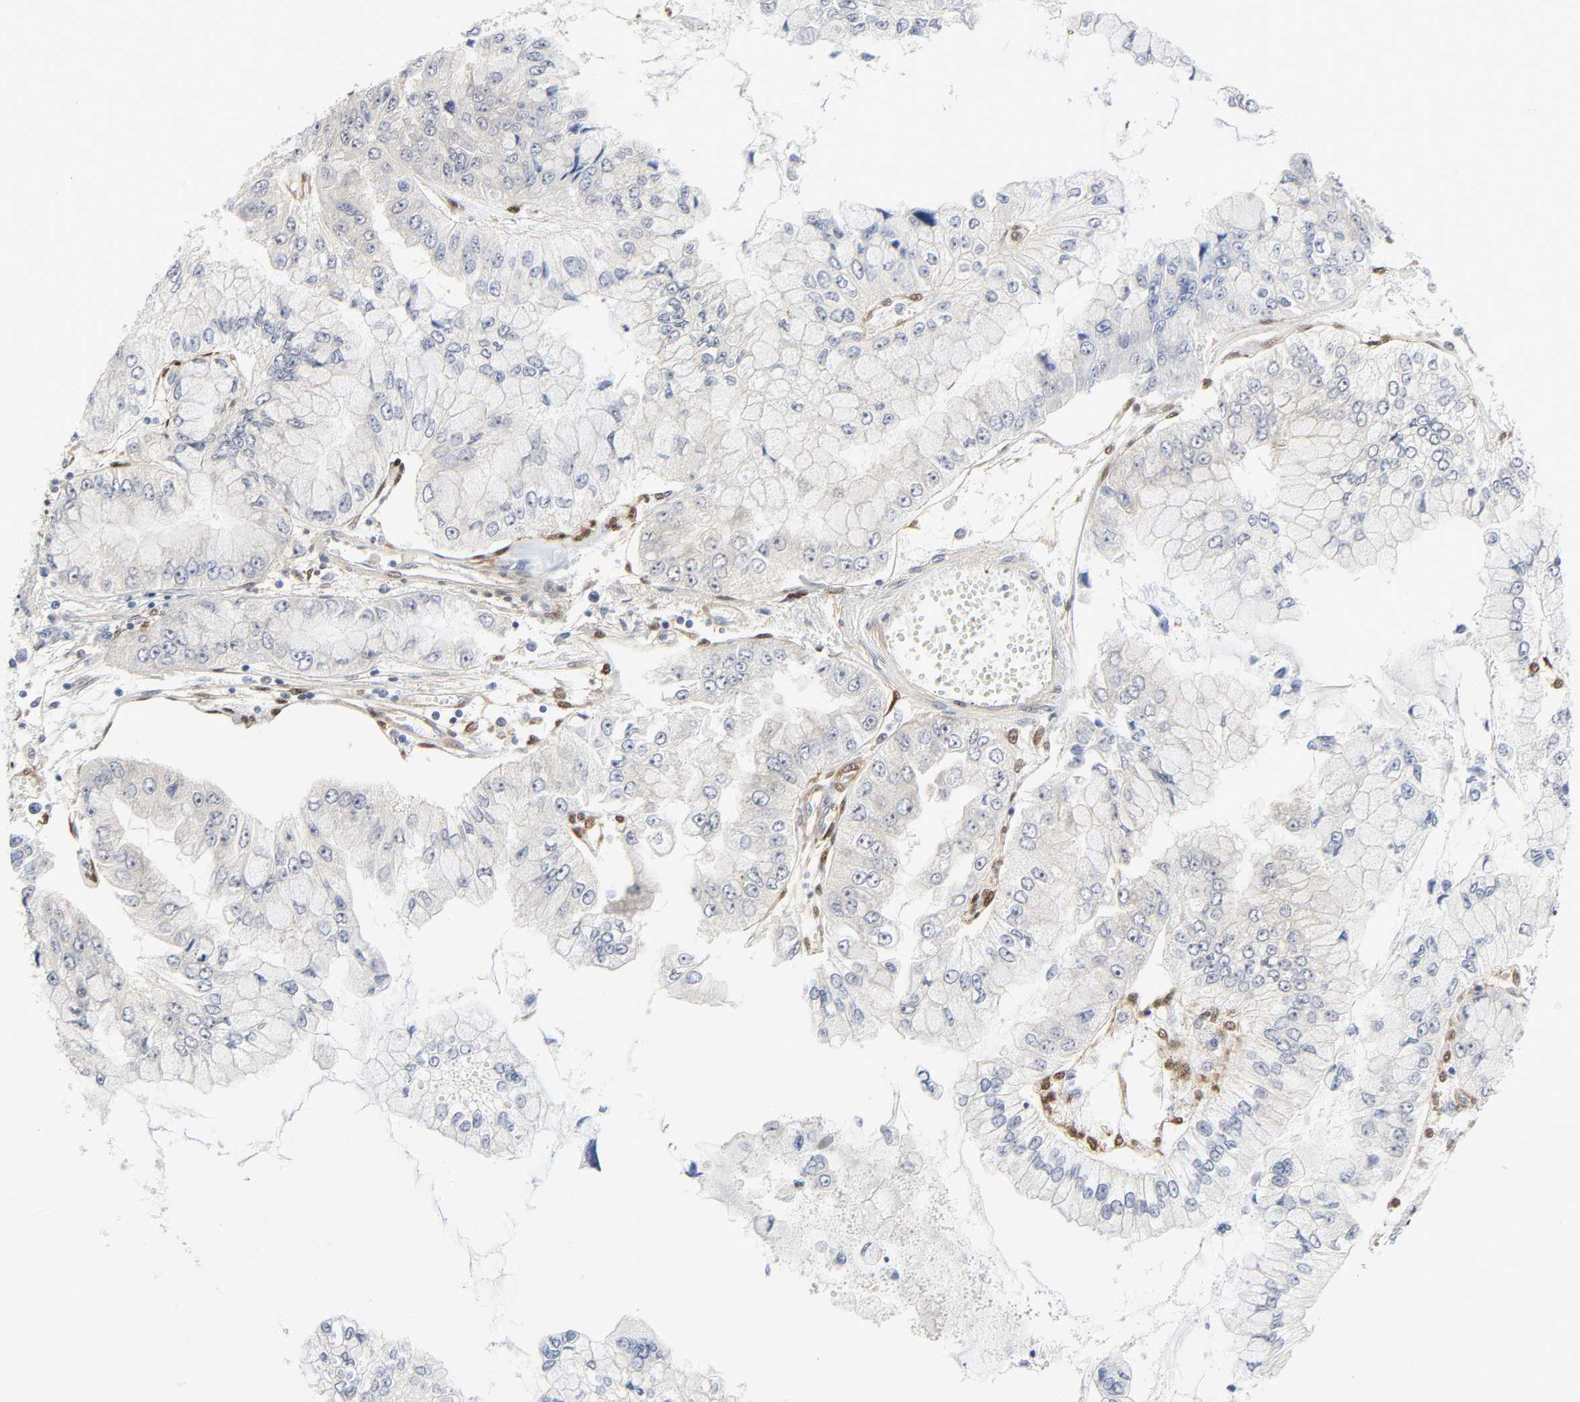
{"staining": {"intensity": "negative", "quantity": "none", "location": "none"}, "tissue": "liver cancer", "cell_type": "Tumor cells", "image_type": "cancer", "snomed": [{"axis": "morphology", "description": "Cholangiocarcinoma"}, {"axis": "topography", "description": "Liver"}], "caption": "Immunohistochemistry histopathology image of neoplastic tissue: human cholangiocarcinoma (liver) stained with DAB exhibits no significant protein expression in tumor cells.", "gene": "PTEN", "patient": {"sex": "female", "age": 79}}